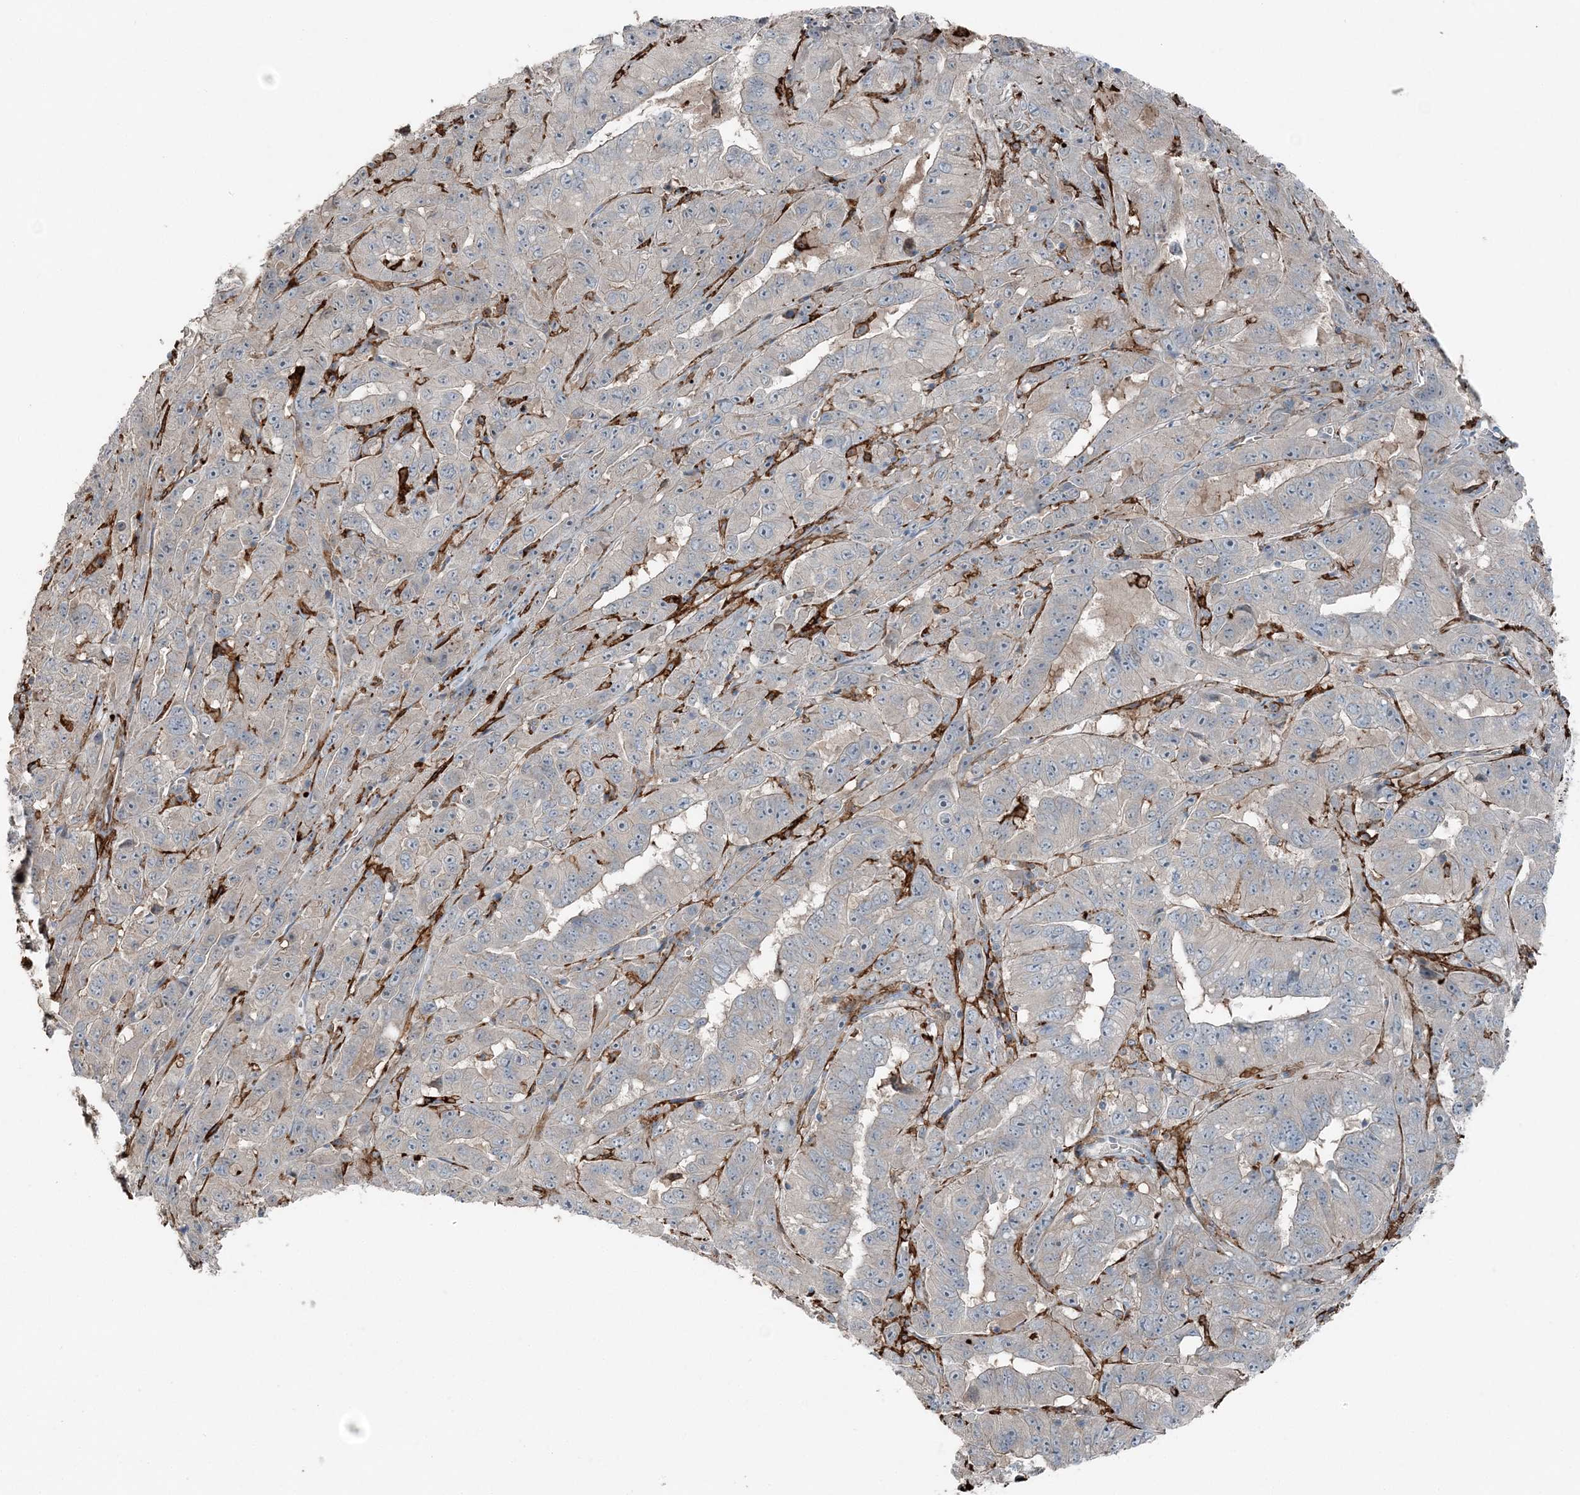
{"staining": {"intensity": "negative", "quantity": "none", "location": "none"}, "tissue": "pancreatic cancer", "cell_type": "Tumor cells", "image_type": "cancer", "snomed": [{"axis": "morphology", "description": "Adenocarcinoma, NOS"}, {"axis": "topography", "description": "Pancreas"}], "caption": "An immunohistochemistry histopathology image of pancreatic cancer is shown. There is no staining in tumor cells of pancreatic cancer.", "gene": "KY", "patient": {"sex": "male", "age": 63}}